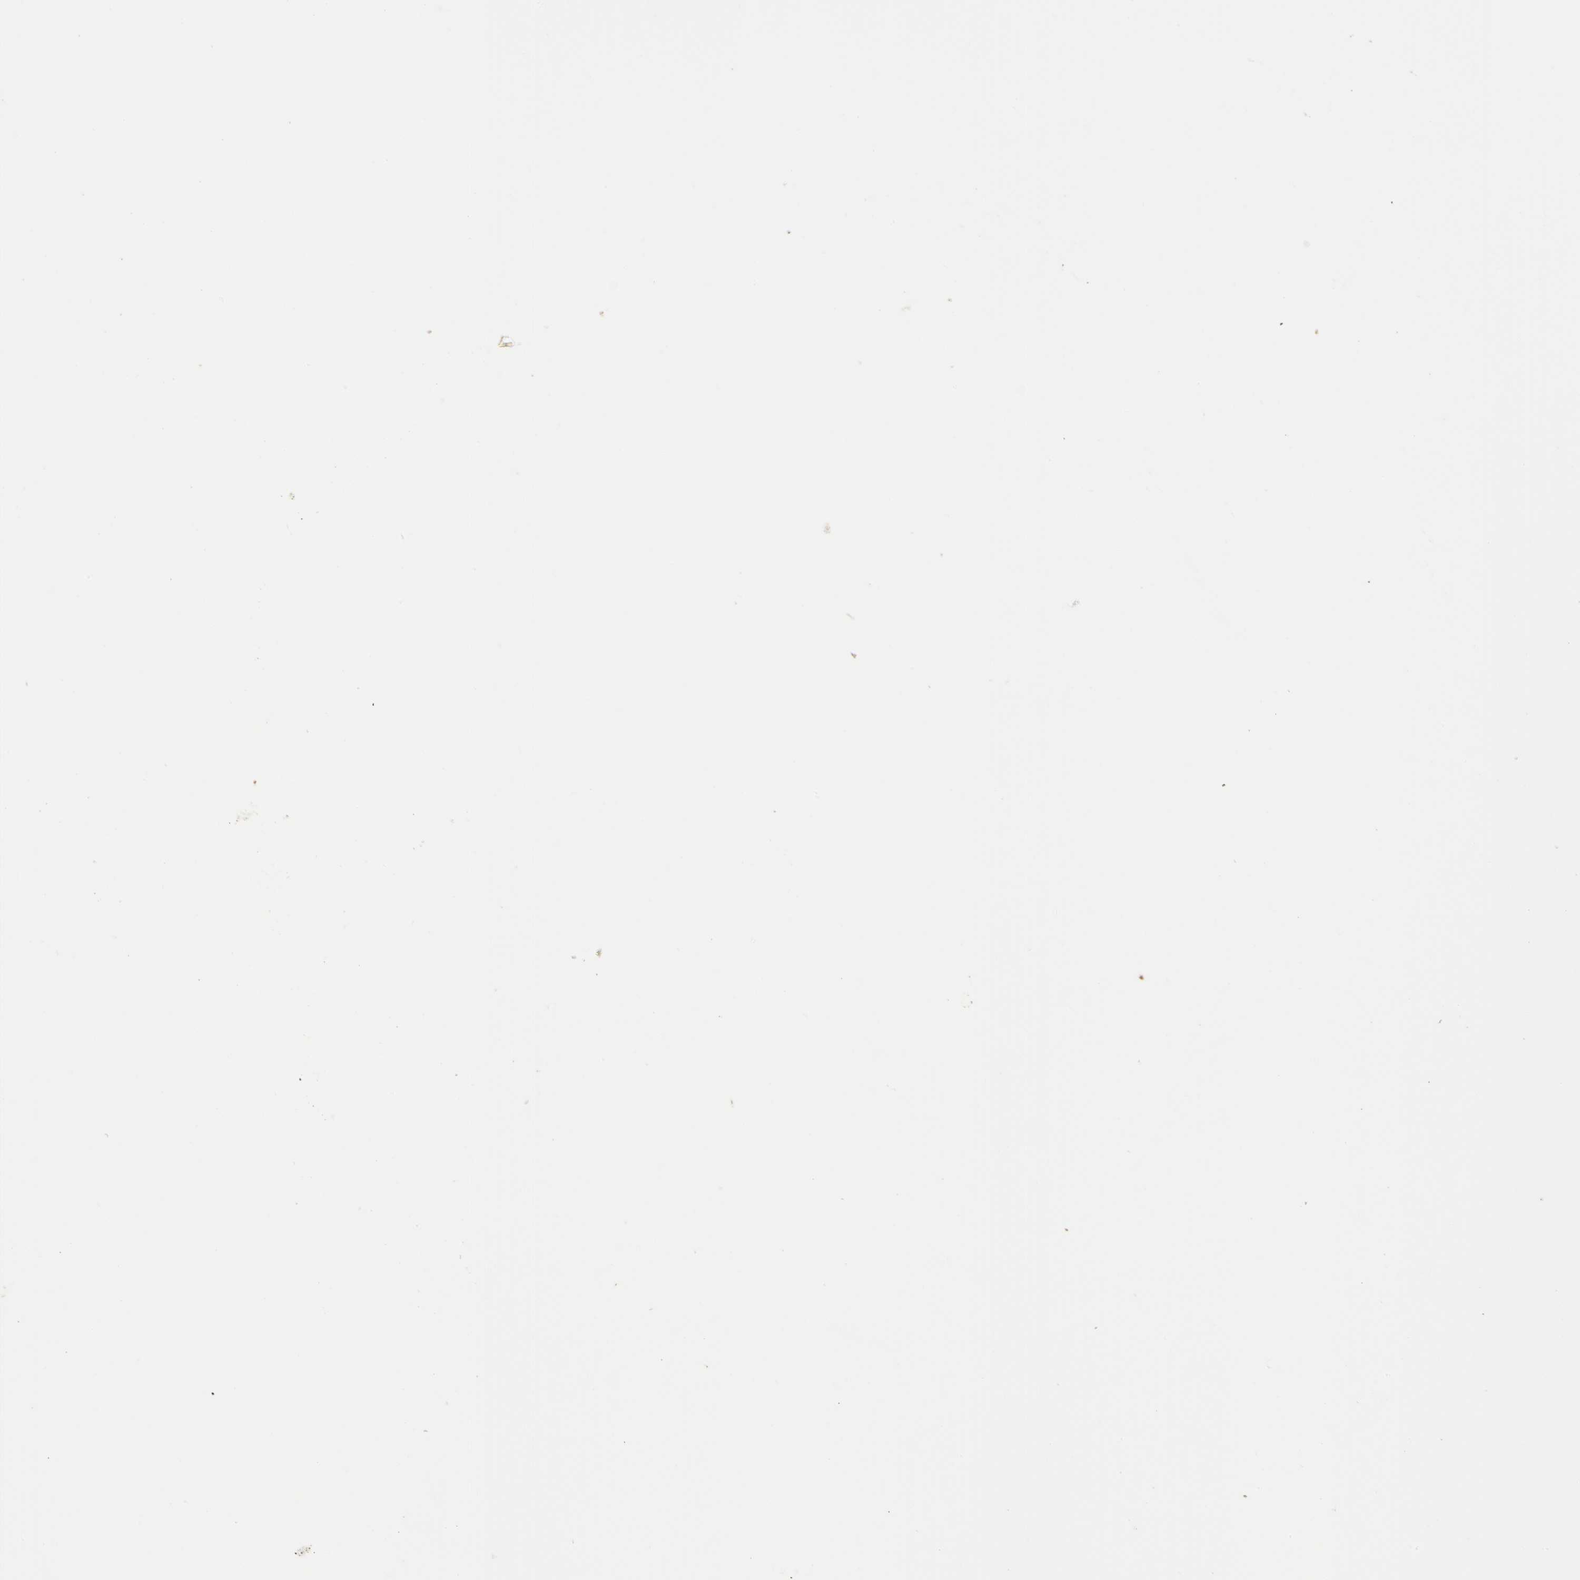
{"staining": {"intensity": "strong", "quantity": "<25%", "location": "cytoplasmic/membranous,nuclear"}, "tissue": "lymphoma", "cell_type": "Tumor cells", "image_type": "cancer", "snomed": [{"axis": "morphology", "description": "Malignant lymphoma, non-Hodgkin's type, Low grade"}, {"axis": "topography", "description": "Lymph node"}], "caption": "Immunohistochemistry staining of low-grade malignant lymphoma, non-Hodgkin's type, which shows medium levels of strong cytoplasmic/membranous and nuclear staining in about <25% of tumor cells indicating strong cytoplasmic/membranous and nuclear protein expression. The staining was performed using DAB (3,3'-diaminobenzidine) (brown) for protein detection and nuclei were counterstained in hematoxylin (blue).", "gene": "RBFOX2", "patient": {"sex": "male", "age": 70}}